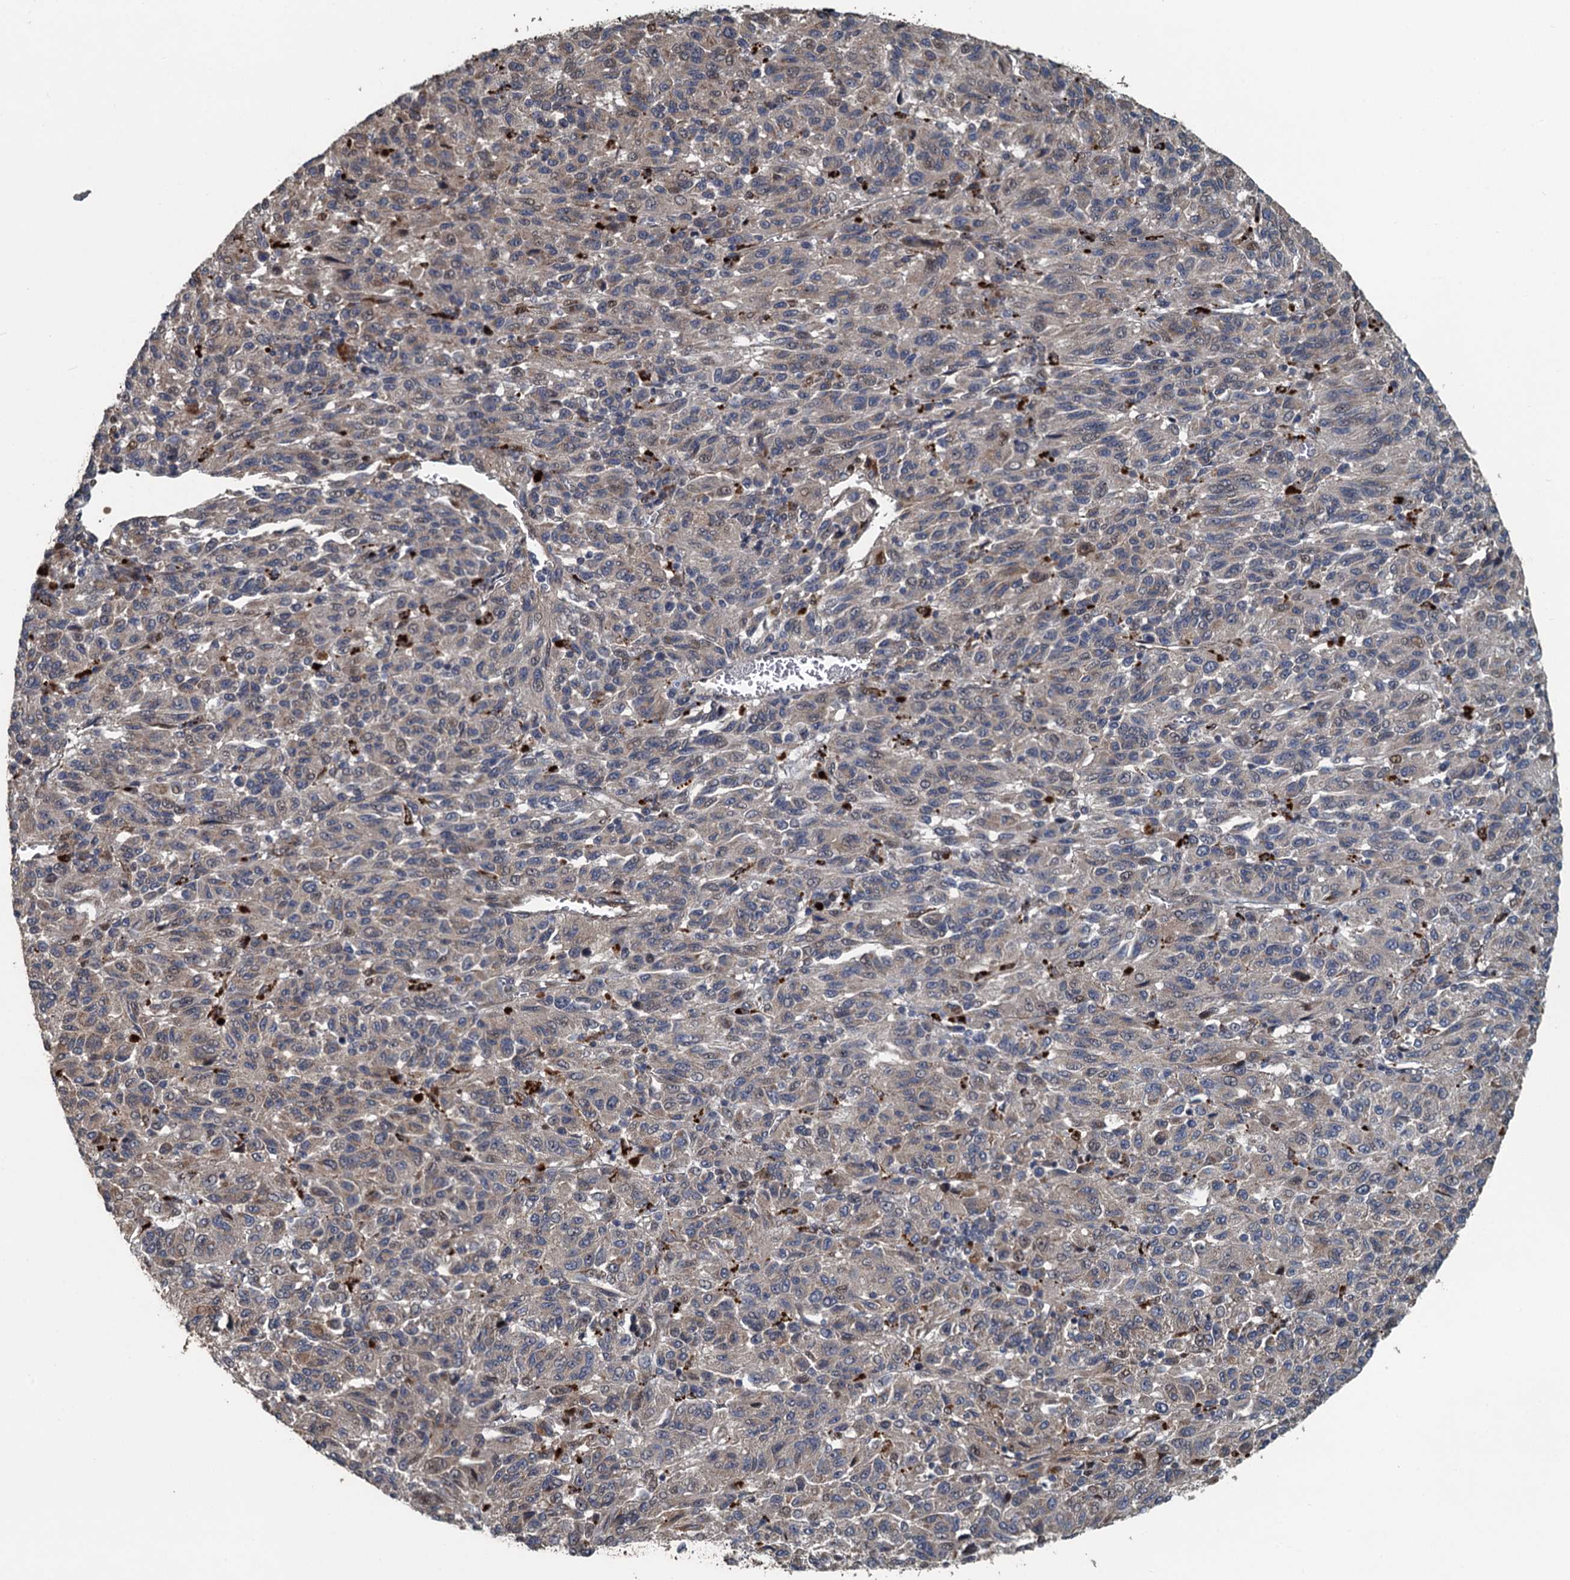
{"staining": {"intensity": "weak", "quantity": "25%-75%", "location": "cytoplasmic/membranous"}, "tissue": "melanoma", "cell_type": "Tumor cells", "image_type": "cancer", "snomed": [{"axis": "morphology", "description": "Malignant melanoma, Metastatic site"}, {"axis": "topography", "description": "Lung"}], "caption": "Human malignant melanoma (metastatic site) stained with a brown dye shows weak cytoplasmic/membranous positive staining in about 25%-75% of tumor cells.", "gene": "AGRN", "patient": {"sex": "male", "age": 64}}